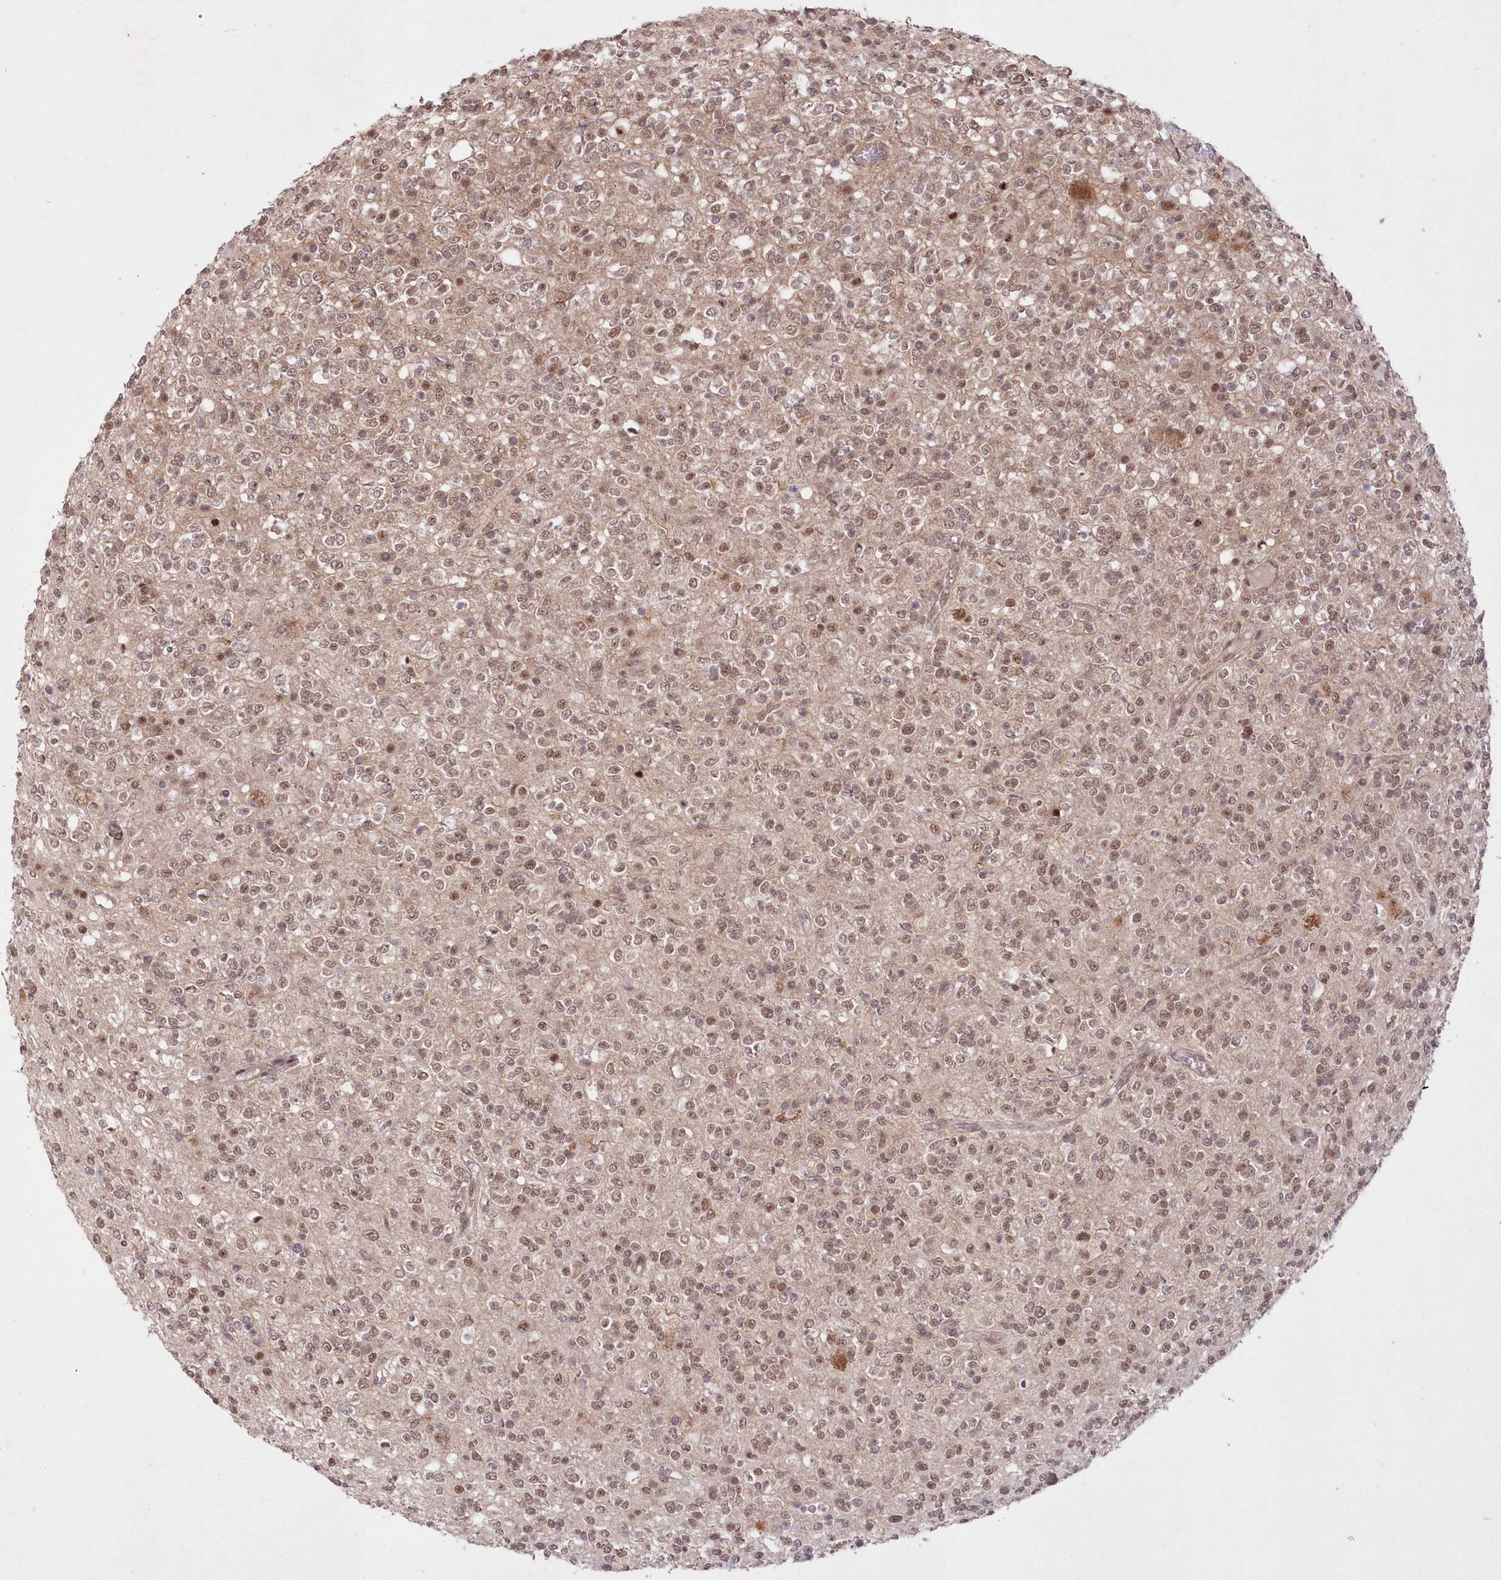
{"staining": {"intensity": "weak", "quantity": ">75%", "location": "nuclear"}, "tissue": "glioma", "cell_type": "Tumor cells", "image_type": "cancer", "snomed": [{"axis": "morphology", "description": "Glioma, malignant, High grade"}, {"axis": "topography", "description": "Brain"}], "caption": "High-magnification brightfield microscopy of glioma stained with DAB (3,3'-diaminobenzidine) (brown) and counterstained with hematoxylin (blue). tumor cells exhibit weak nuclear positivity is seen in about>75% of cells.", "gene": "WBP1L", "patient": {"sex": "male", "age": 34}}